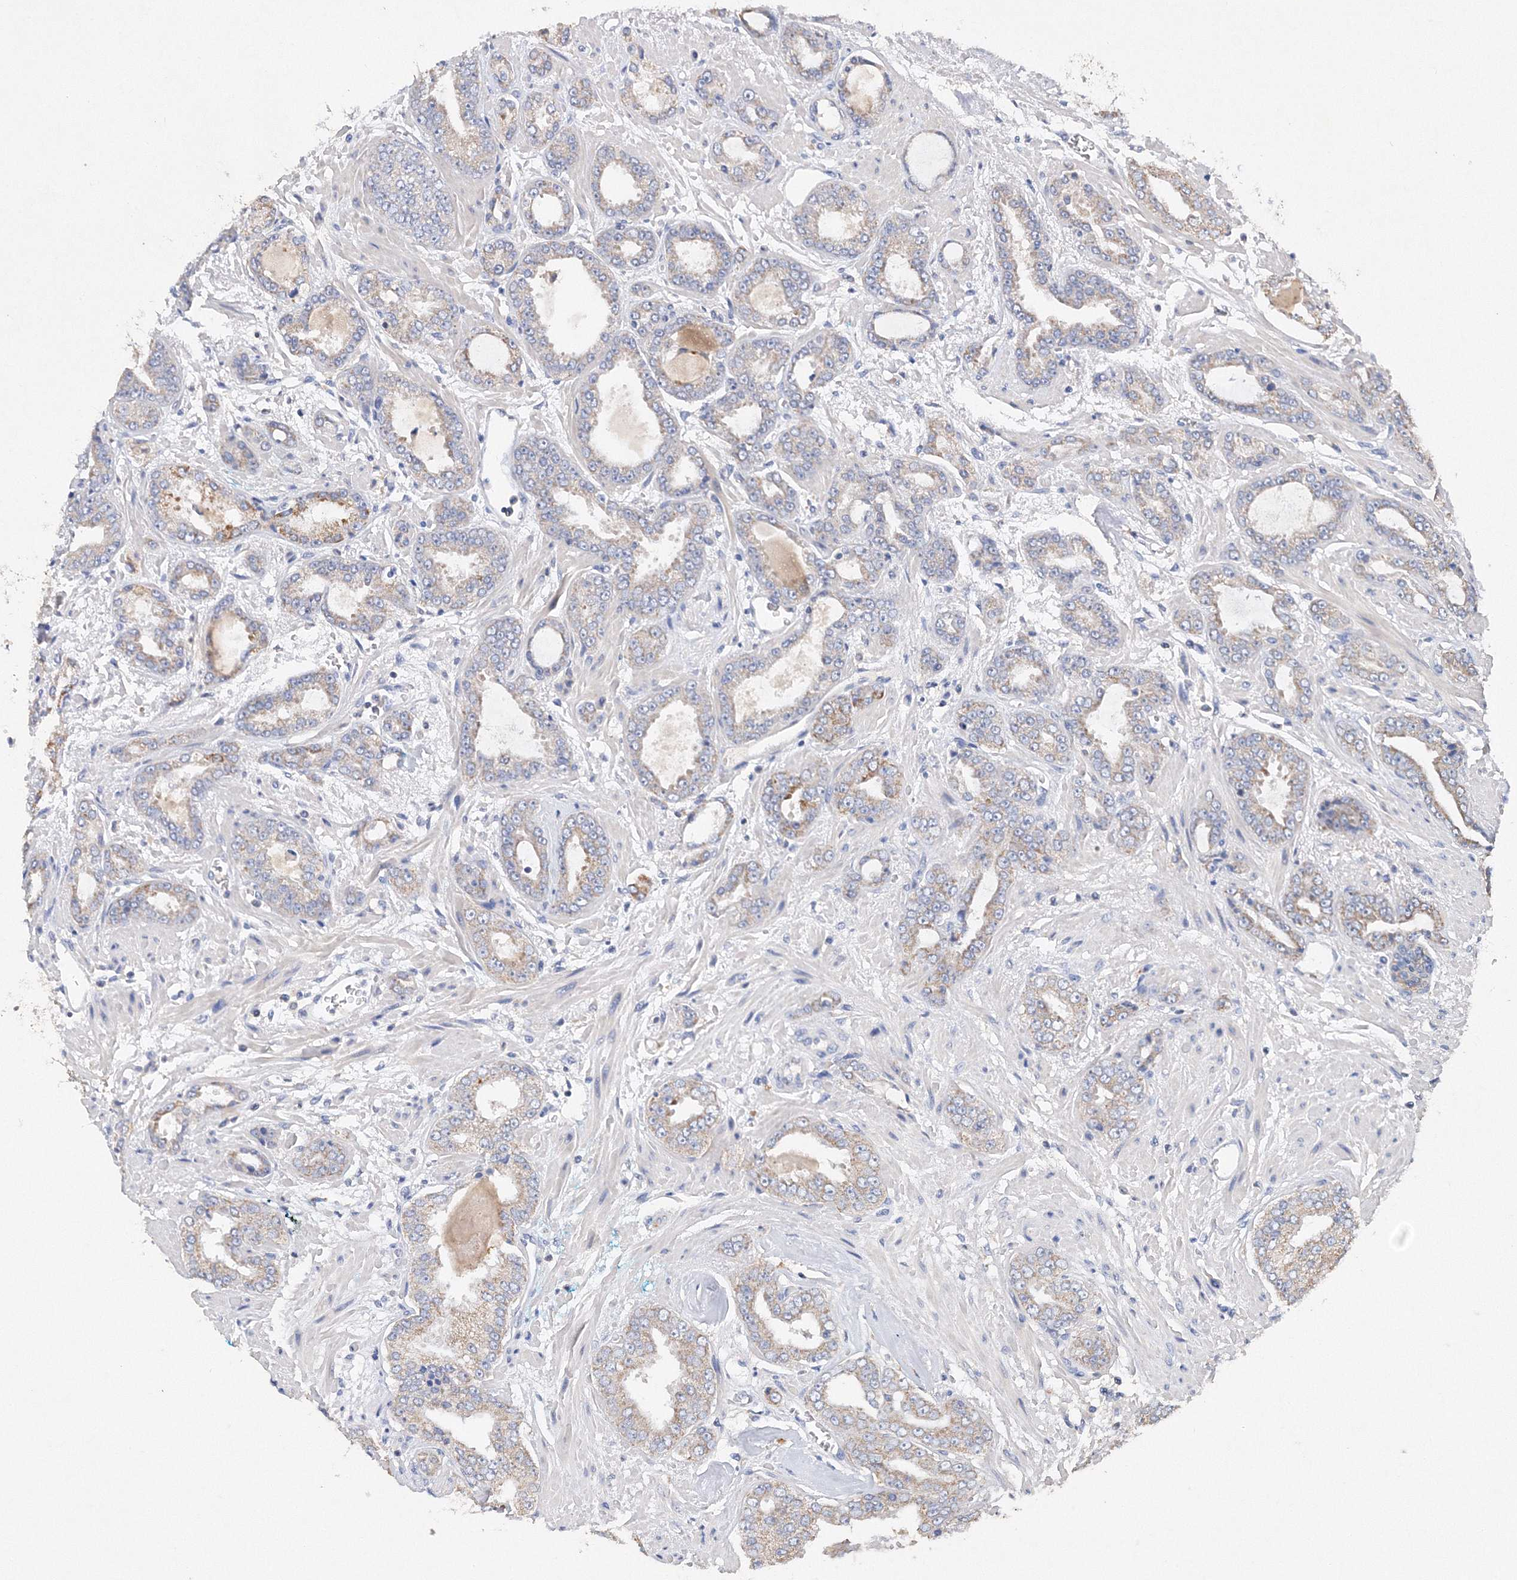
{"staining": {"intensity": "weak", "quantity": "25%-75%", "location": "cytoplasmic/membranous"}, "tissue": "prostate cancer", "cell_type": "Tumor cells", "image_type": "cancer", "snomed": [{"axis": "morphology", "description": "Adenocarcinoma, High grade"}, {"axis": "topography", "description": "Prostate"}], "caption": "Brown immunohistochemical staining in prostate high-grade adenocarcinoma shows weak cytoplasmic/membranous expression in approximately 25%-75% of tumor cells. (DAB = brown stain, brightfield microscopy at high magnification).", "gene": "GLS", "patient": {"sex": "male", "age": 71}}